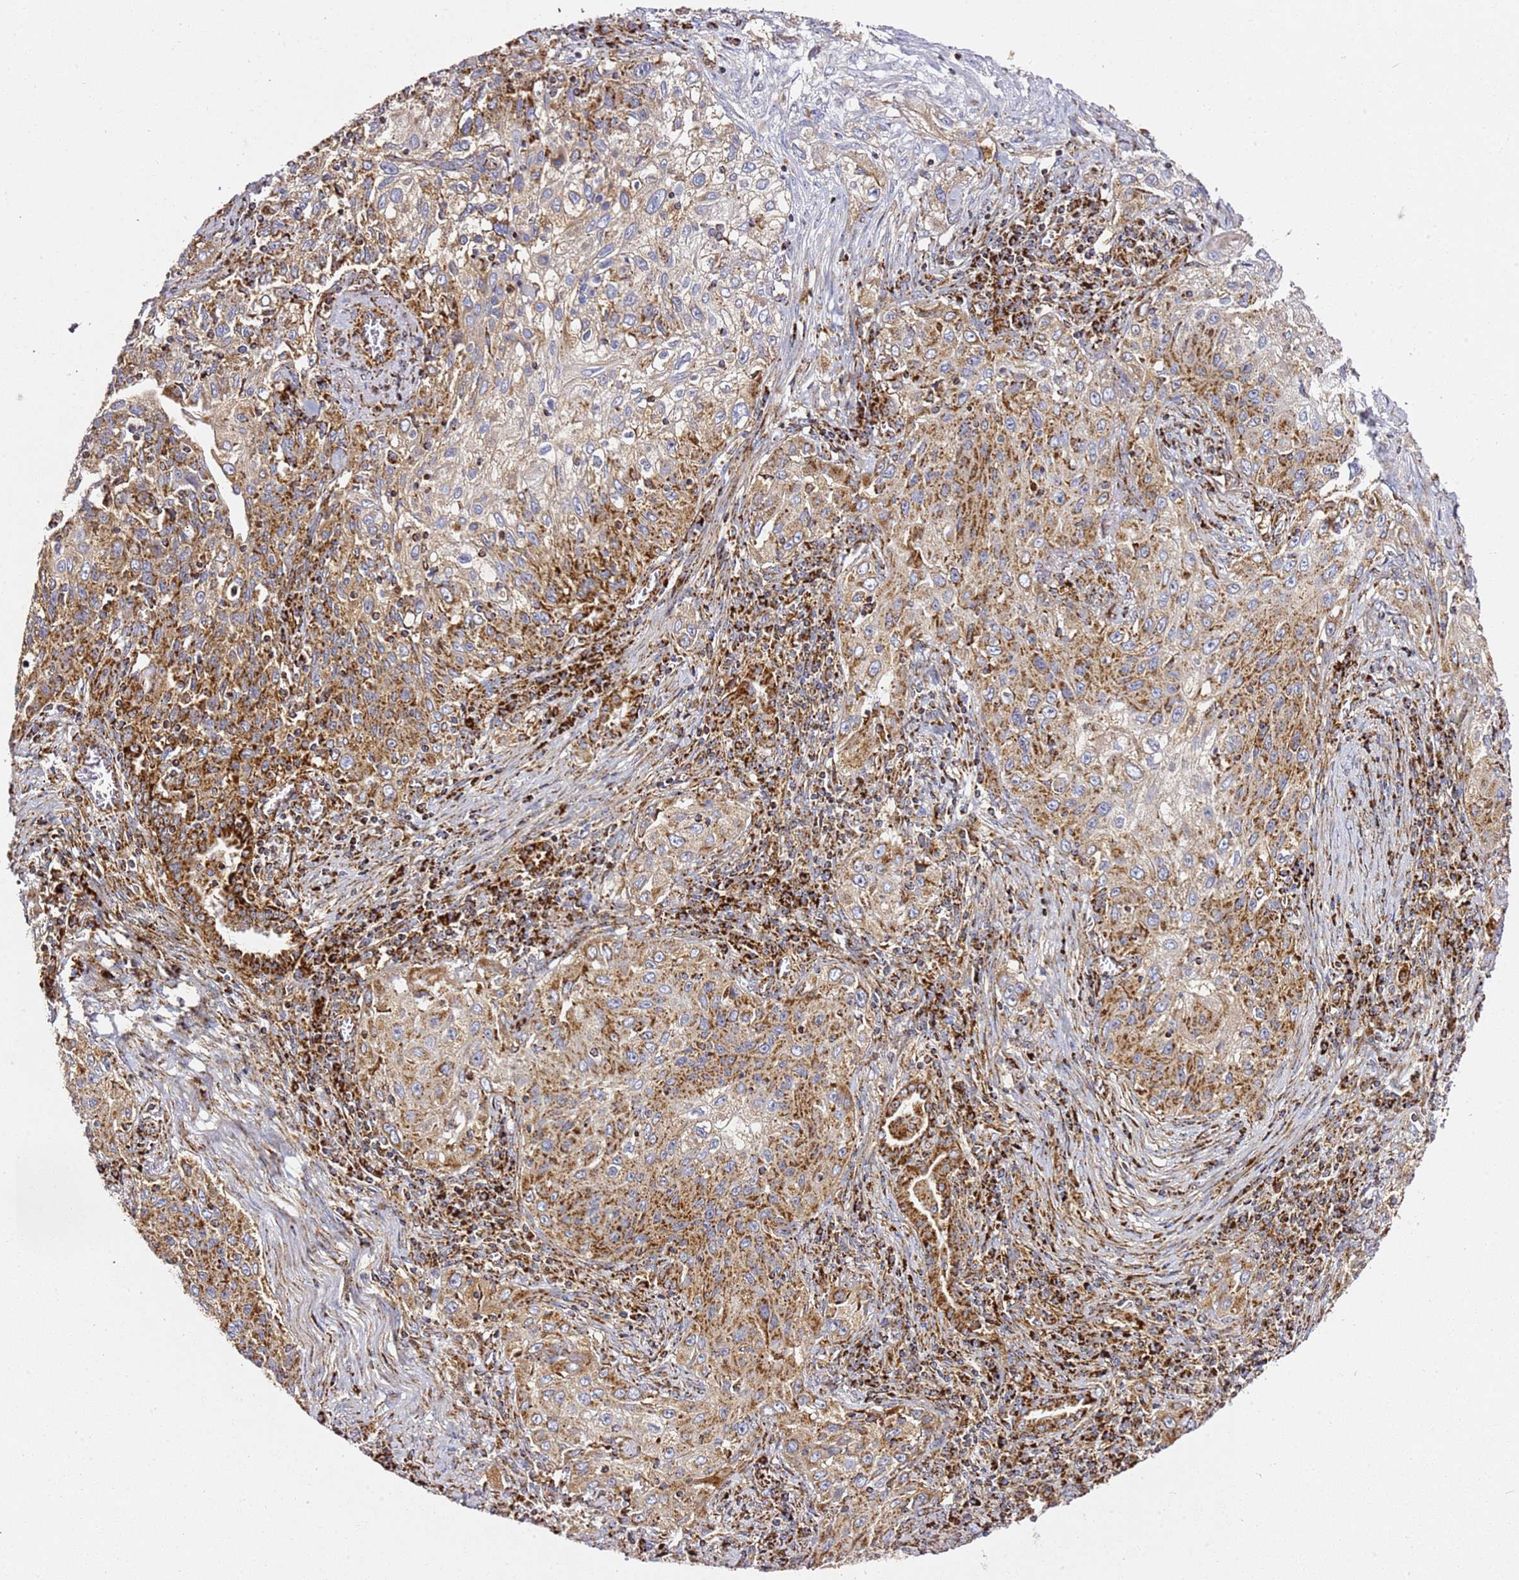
{"staining": {"intensity": "moderate", "quantity": "25%-75%", "location": "cytoplasmic/membranous"}, "tissue": "lung cancer", "cell_type": "Tumor cells", "image_type": "cancer", "snomed": [{"axis": "morphology", "description": "Squamous cell carcinoma, NOS"}, {"axis": "topography", "description": "Lung"}], "caption": "Immunohistochemistry image of neoplastic tissue: human lung cancer (squamous cell carcinoma) stained using immunohistochemistry reveals medium levels of moderate protein expression localized specifically in the cytoplasmic/membranous of tumor cells, appearing as a cytoplasmic/membranous brown color.", "gene": "NDUFA3", "patient": {"sex": "female", "age": 69}}